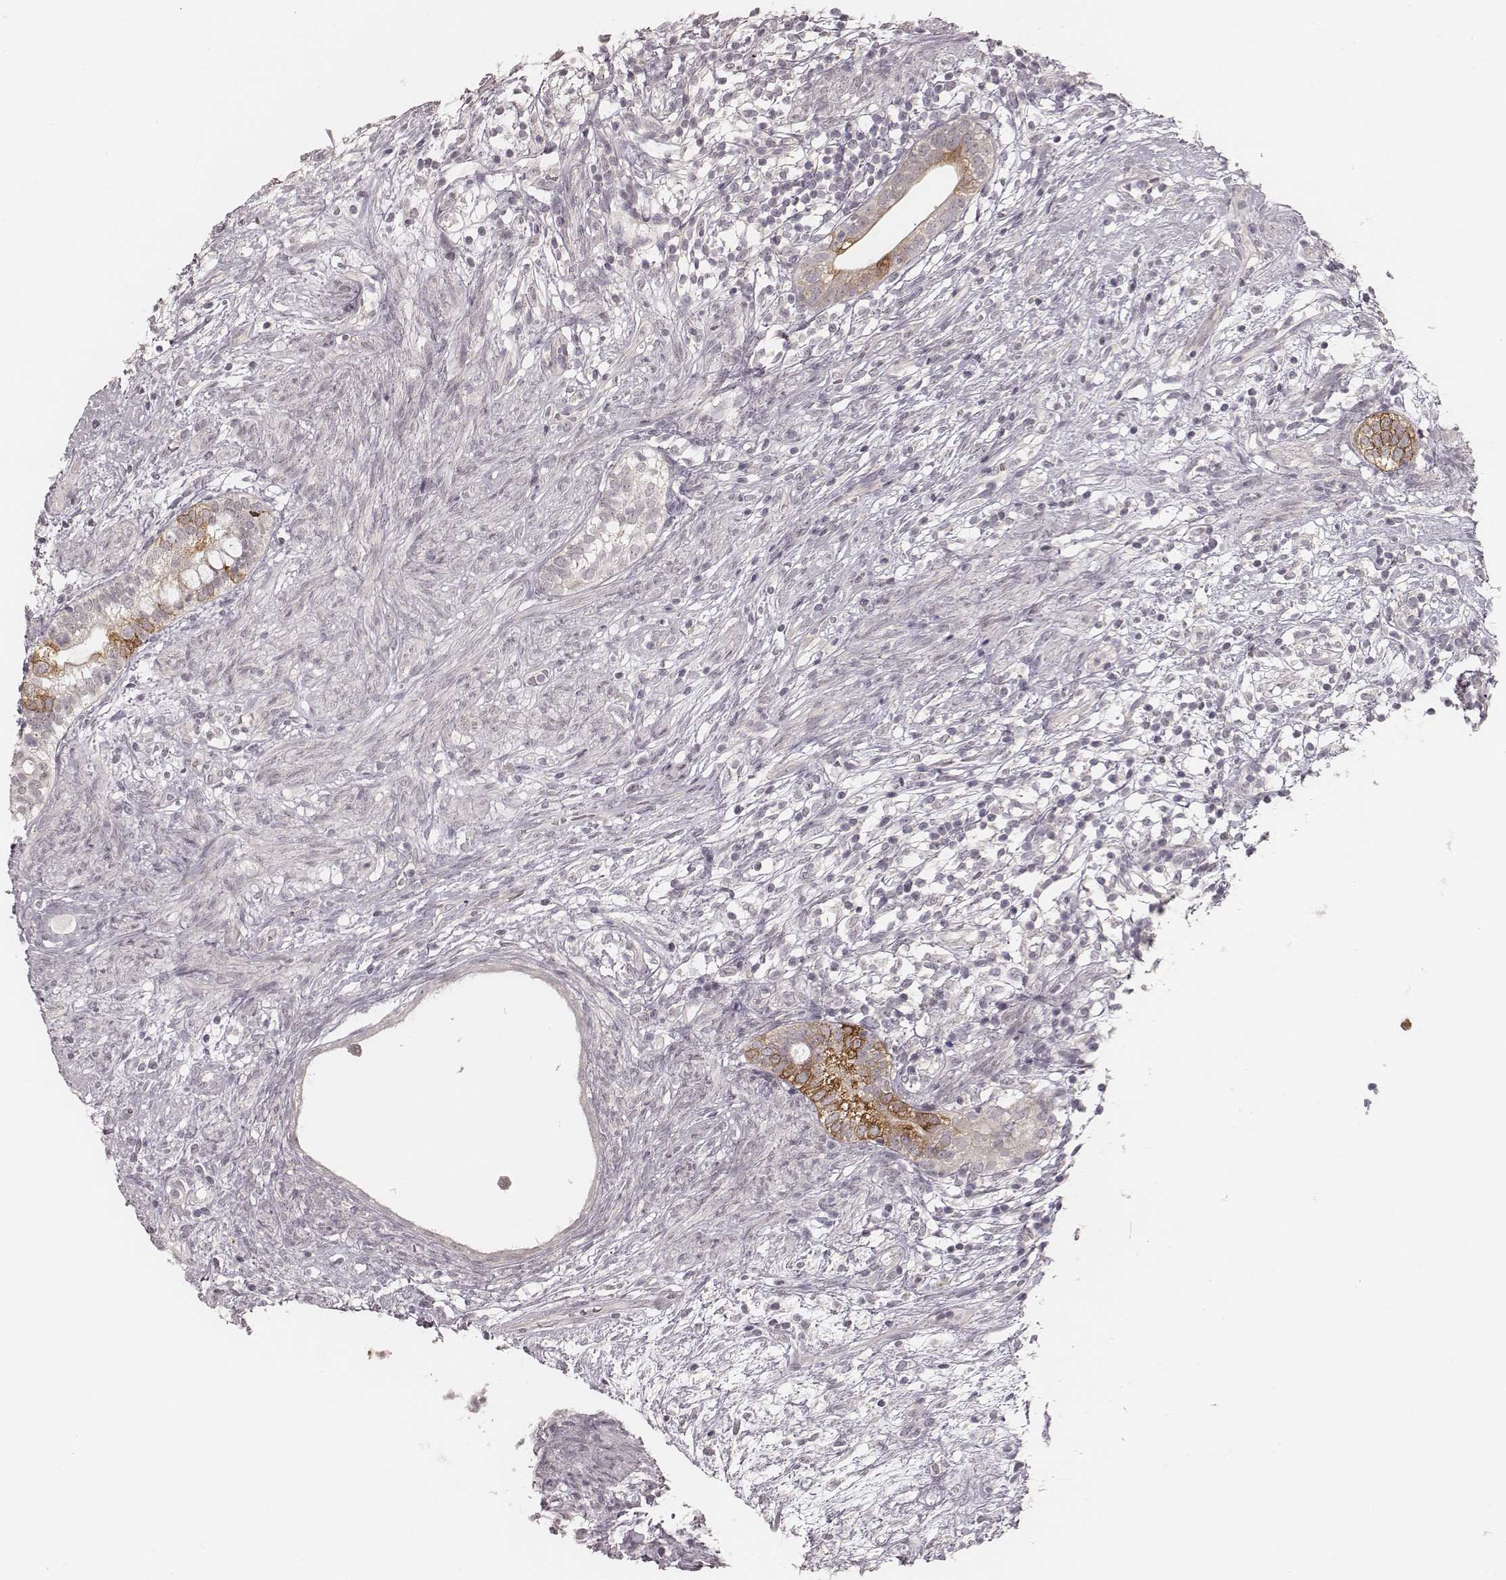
{"staining": {"intensity": "negative", "quantity": "none", "location": "none"}, "tissue": "testis cancer", "cell_type": "Tumor cells", "image_type": "cancer", "snomed": [{"axis": "morphology", "description": "Seminoma, NOS"}, {"axis": "morphology", "description": "Carcinoma, Embryonal, NOS"}, {"axis": "topography", "description": "Testis"}], "caption": "Tumor cells show no significant staining in testis cancer (seminoma). Brightfield microscopy of IHC stained with DAB (3,3'-diaminobenzidine) (brown) and hematoxylin (blue), captured at high magnification.", "gene": "ACACB", "patient": {"sex": "male", "age": 41}}